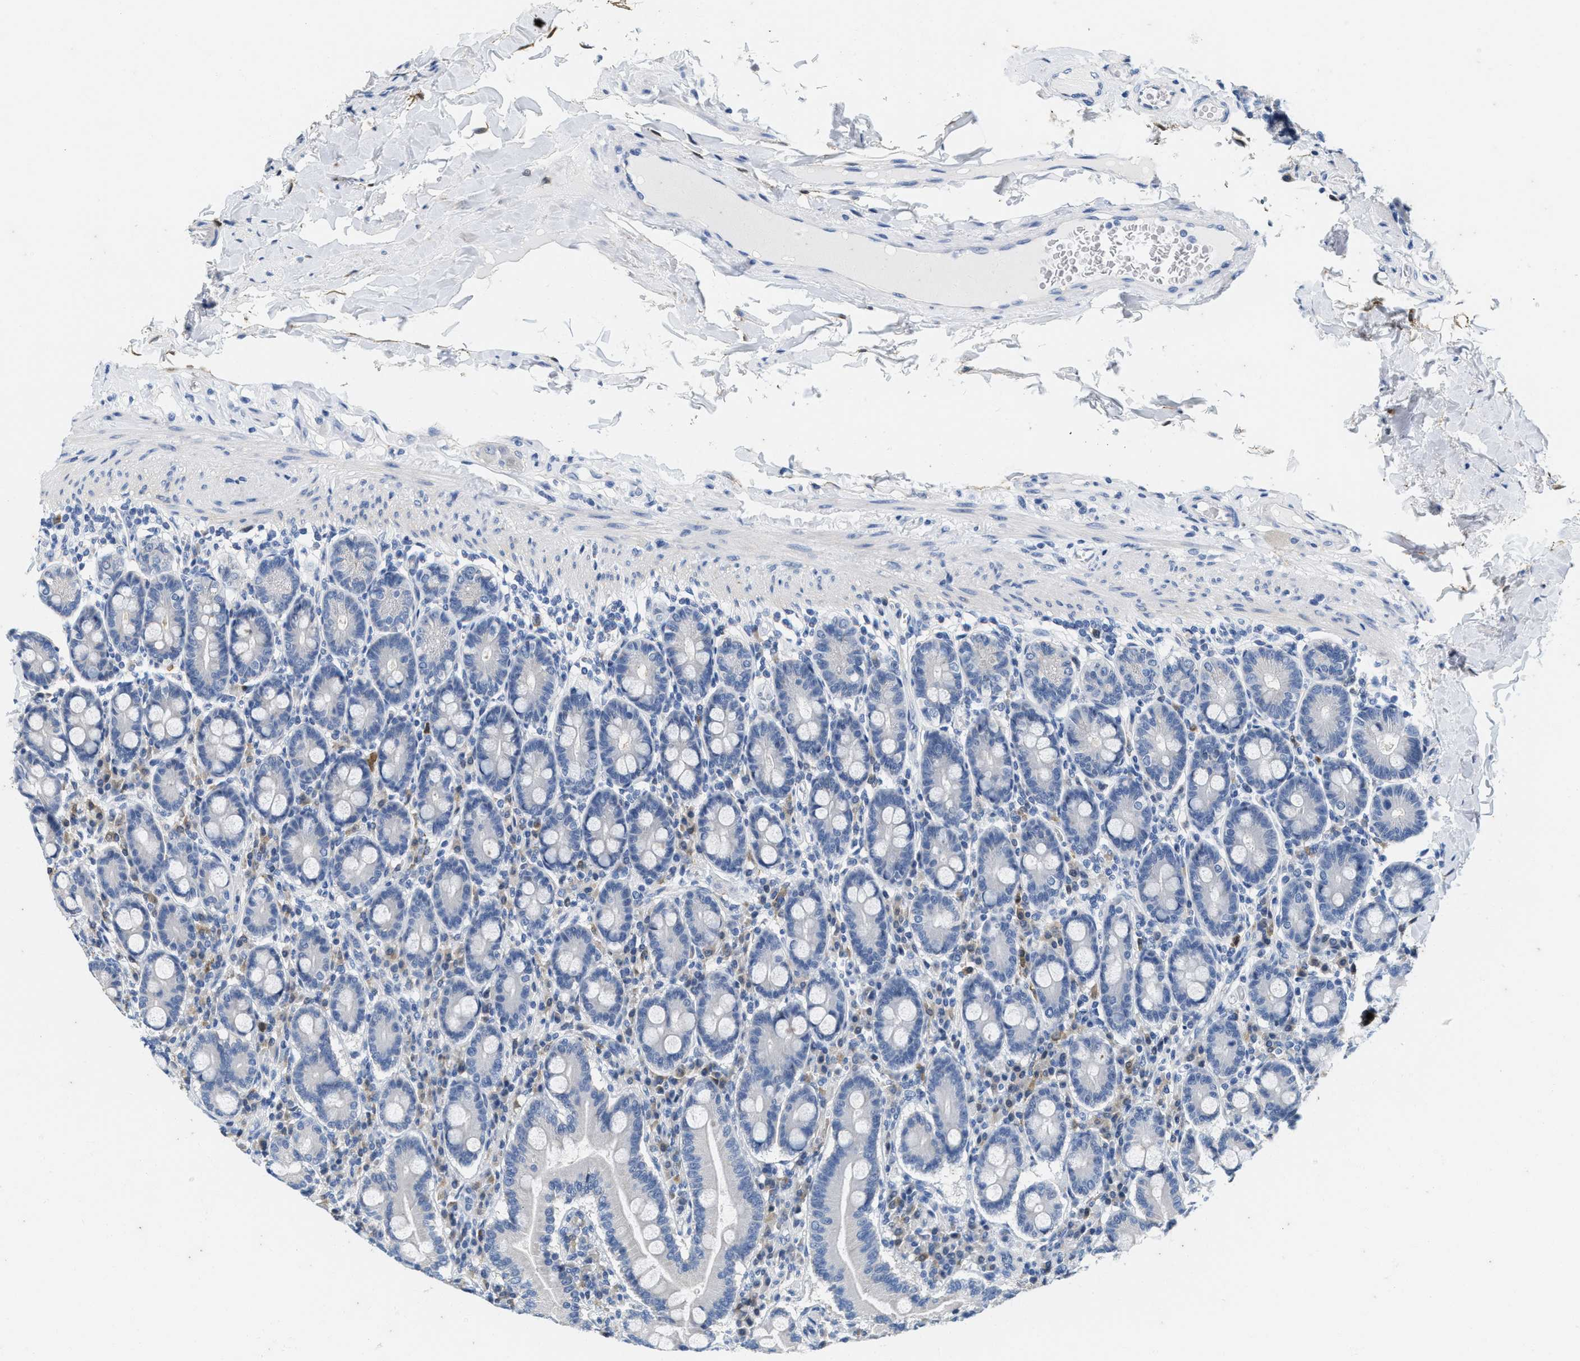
{"staining": {"intensity": "negative", "quantity": "none", "location": "none"}, "tissue": "duodenum", "cell_type": "Glandular cells", "image_type": "normal", "snomed": [{"axis": "morphology", "description": "Normal tissue, NOS"}, {"axis": "topography", "description": "Duodenum"}], "caption": "This is an immunohistochemistry histopathology image of benign human duodenum. There is no expression in glandular cells.", "gene": "ABCB11", "patient": {"sex": "male", "age": 50}}